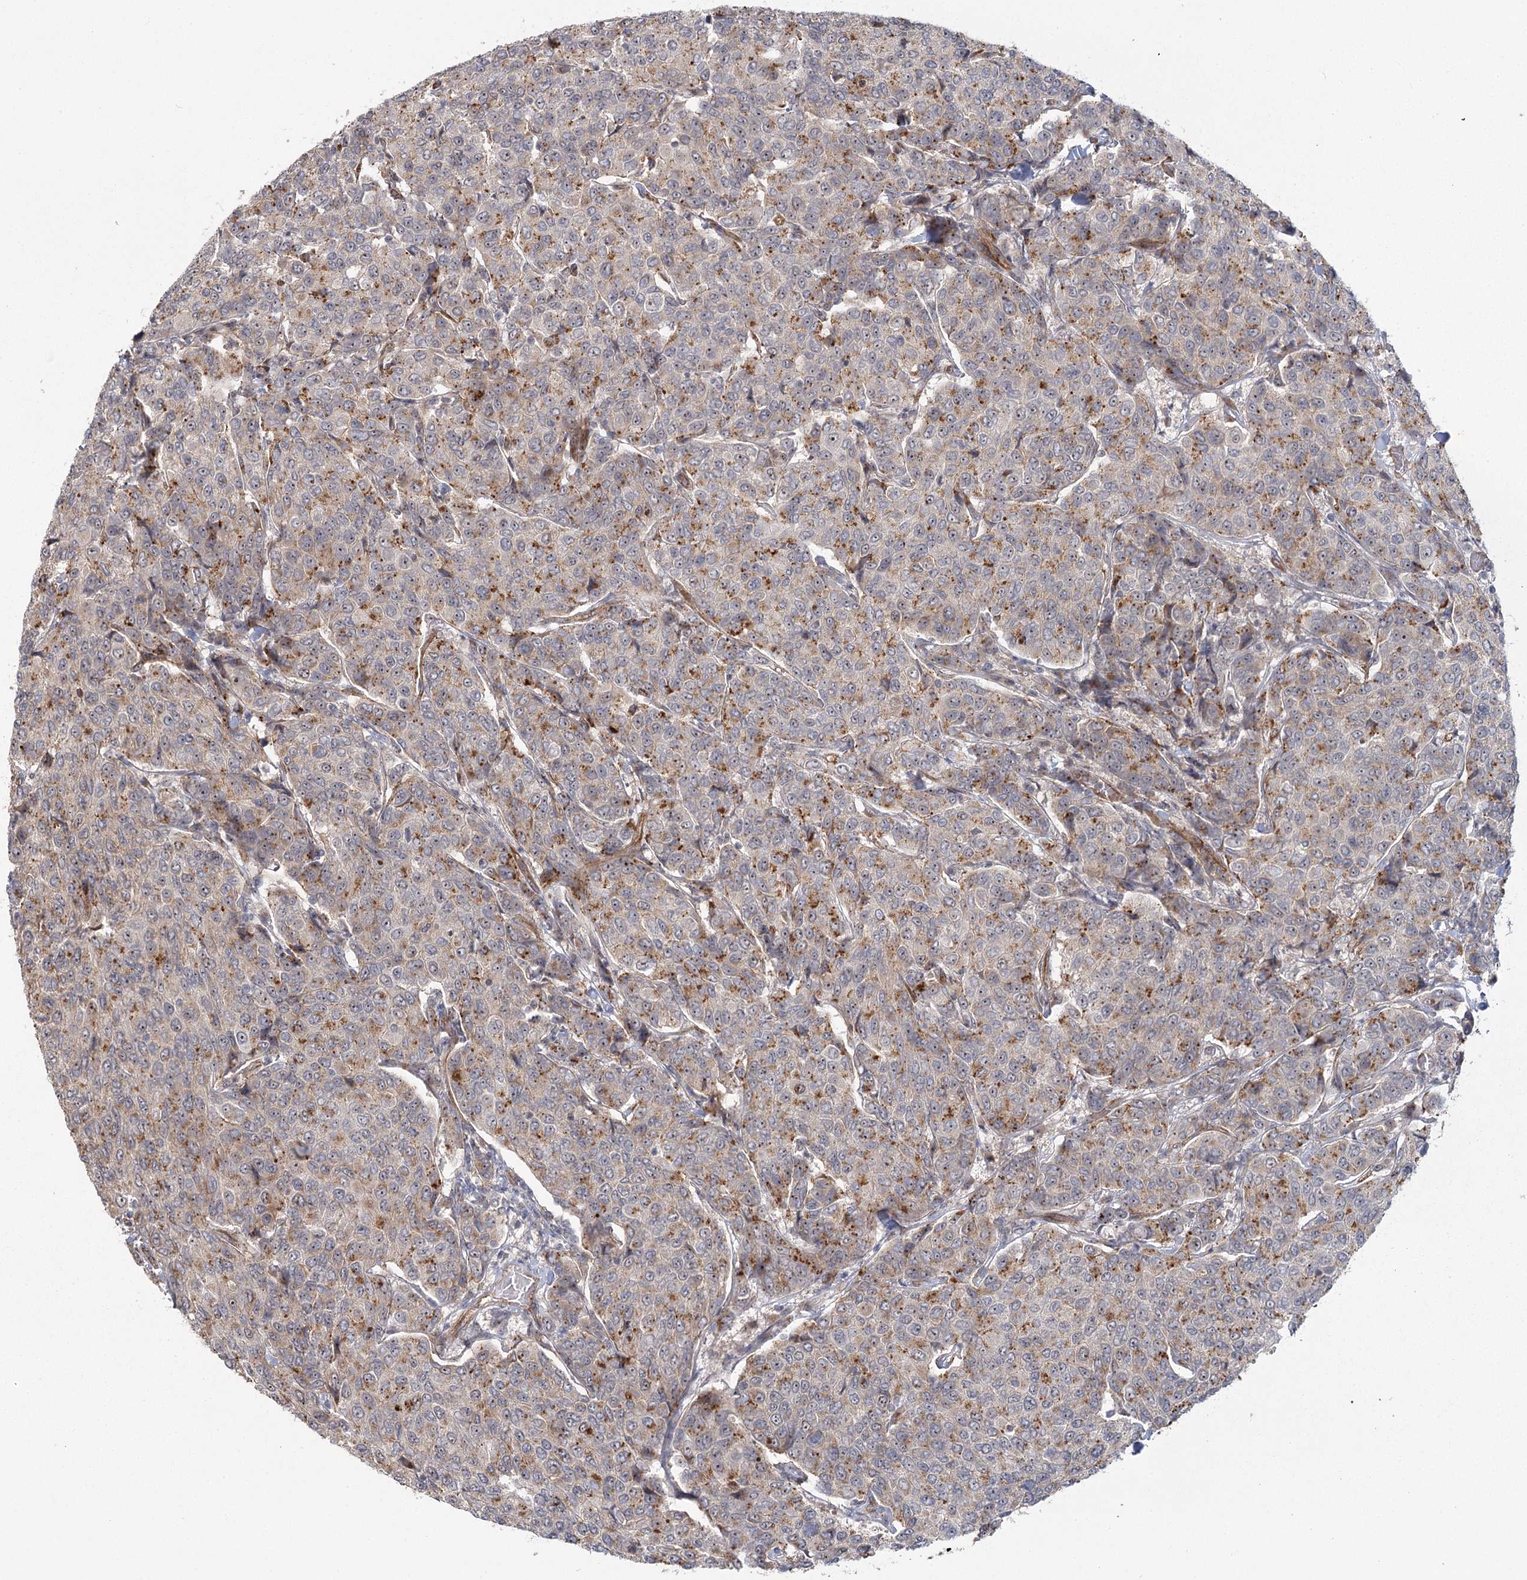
{"staining": {"intensity": "negative", "quantity": "none", "location": "none"}, "tissue": "breast cancer", "cell_type": "Tumor cells", "image_type": "cancer", "snomed": [{"axis": "morphology", "description": "Duct carcinoma"}, {"axis": "topography", "description": "Breast"}], "caption": "The histopathology image shows no staining of tumor cells in breast cancer (intraductal carcinoma). Nuclei are stained in blue.", "gene": "RPP14", "patient": {"sex": "female", "age": 55}}